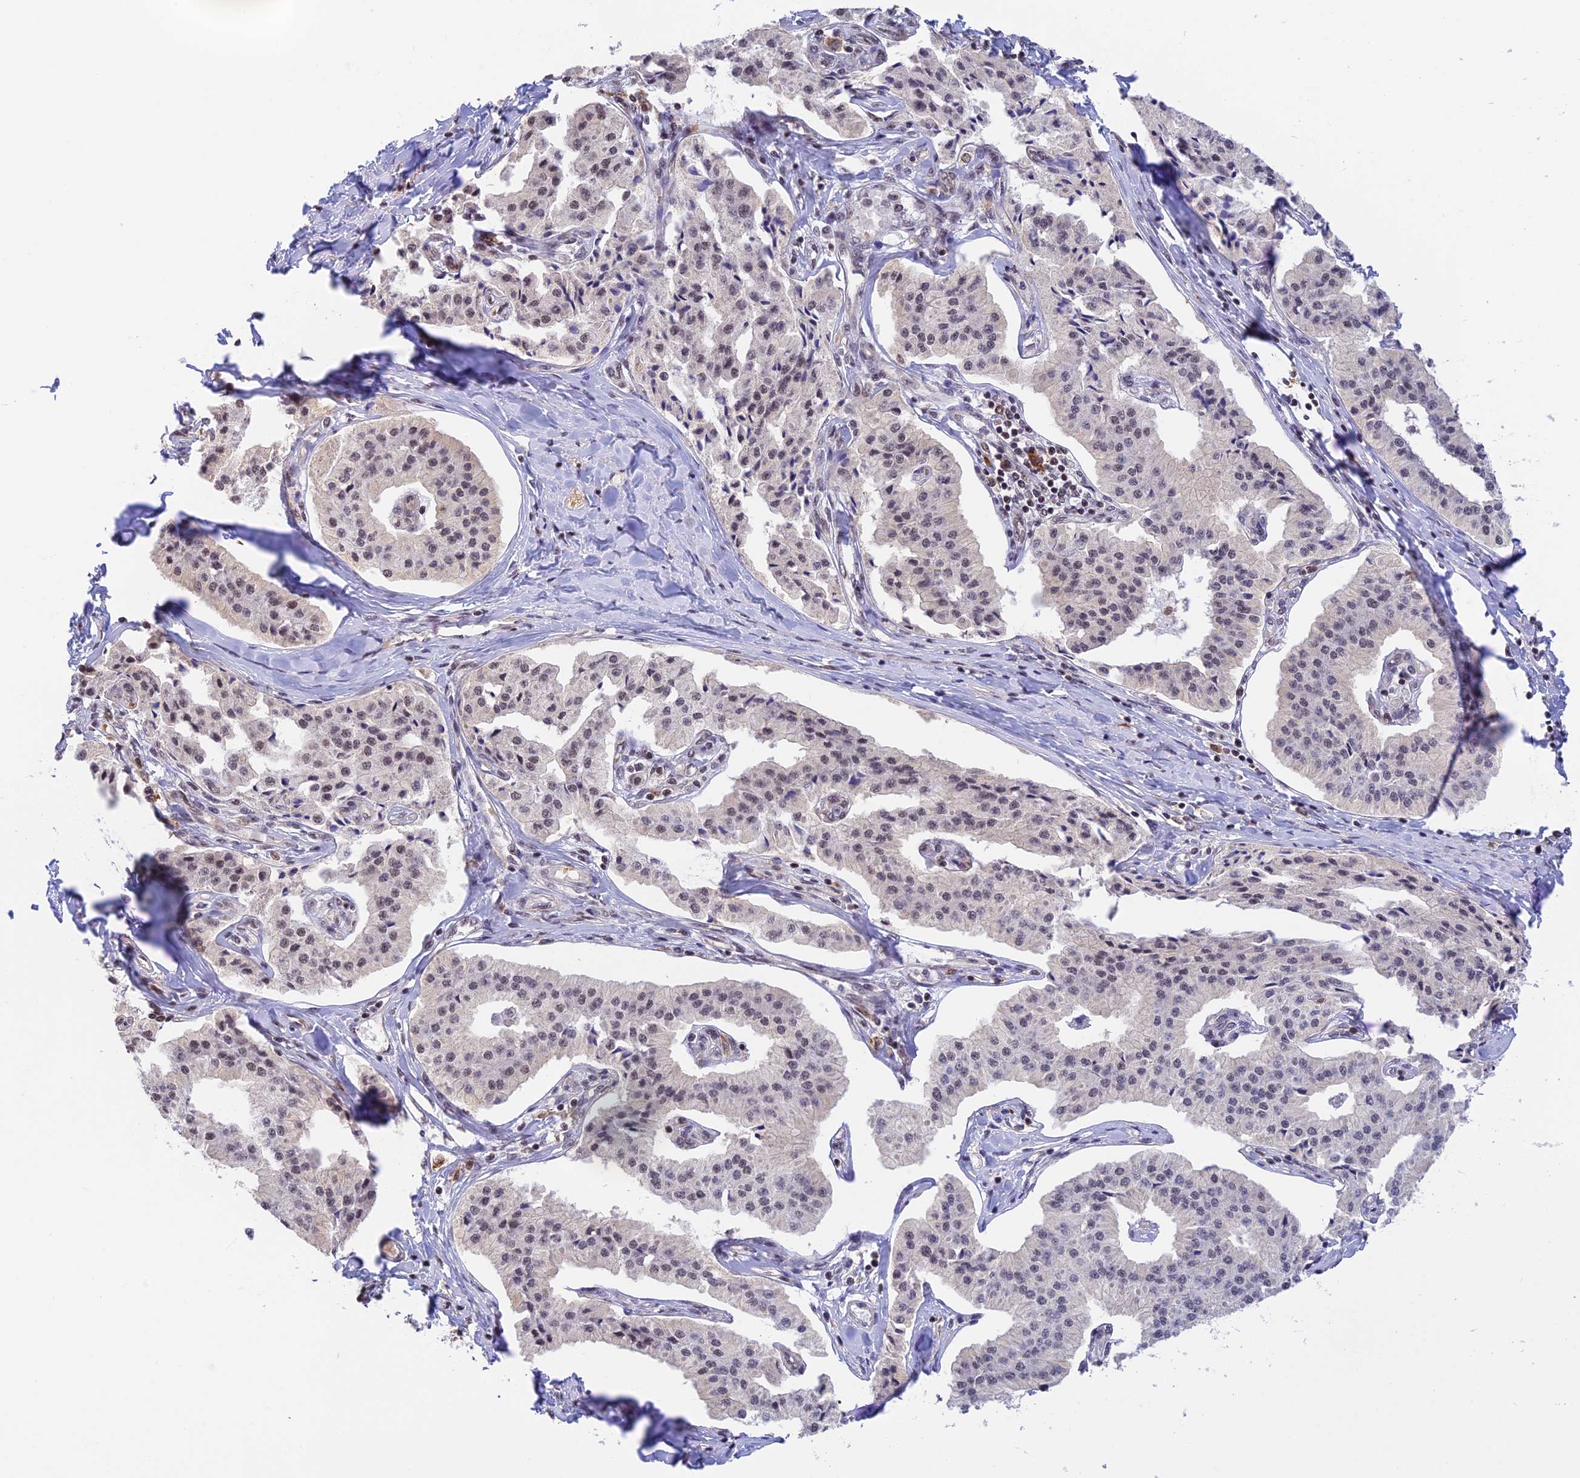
{"staining": {"intensity": "weak", "quantity": "<25%", "location": "nuclear"}, "tissue": "pancreatic cancer", "cell_type": "Tumor cells", "image_type": "cancer", "snomed": [{"axis": "morphology", "description": "Adenocarcinoma, NOS"}, {"axis": "topography", "description": "Pancreas"}], "caption": "The immunohistochemistry (IHC) micrograph has no significant positivity in tumor cells of pancreatic adenocarcinoma tissue. Brightfield microscopy of immunohistochemistry stained with DAB (brown) and hematoxylin (blue), captured at high magnification.", "gene": "THAP11", "patient": {"sex": "female", "age": 50}}